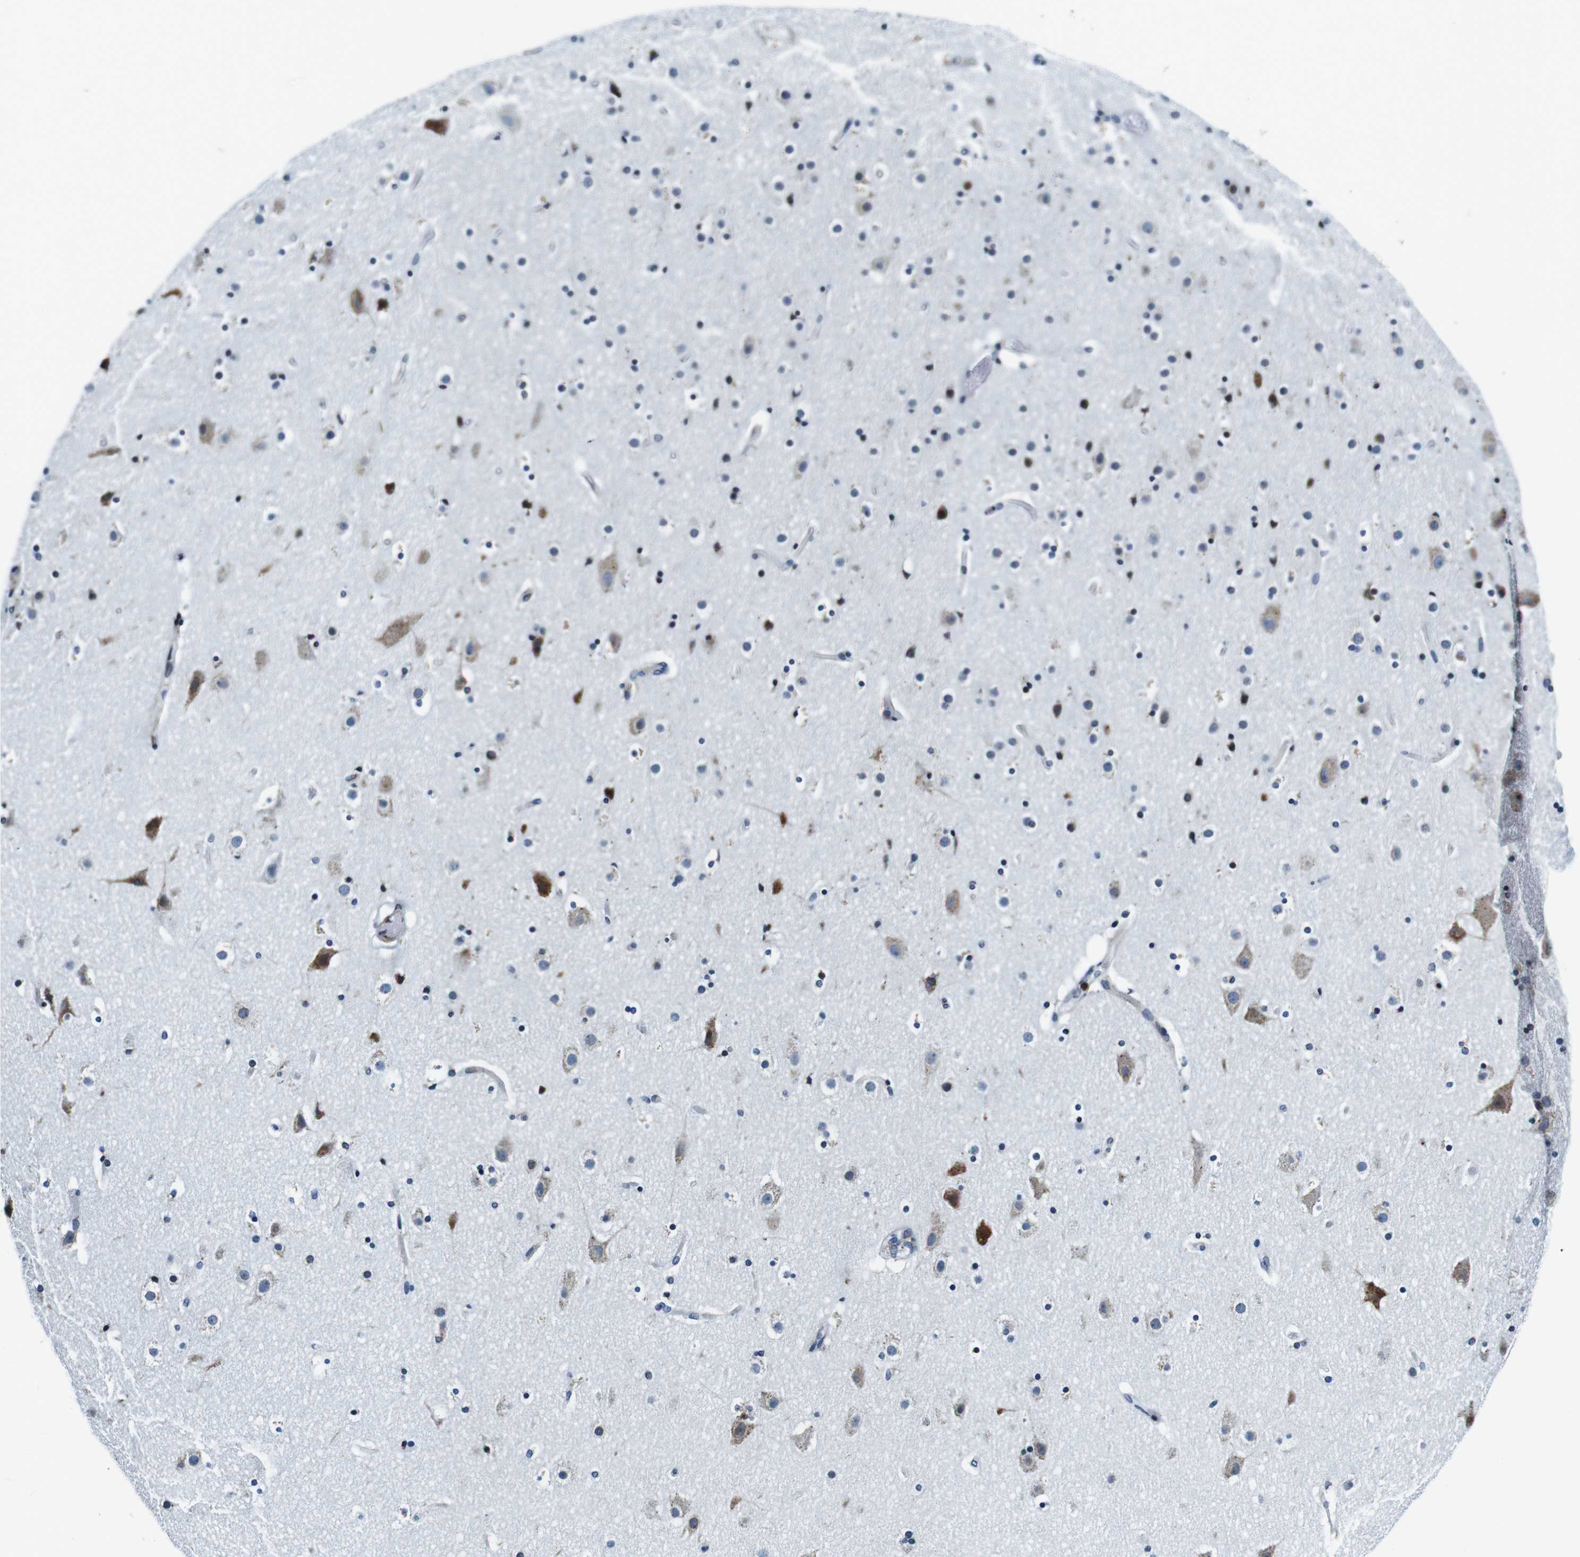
{"staining": {"intensity": "weak", "quantity": ">75%", "location": "cytoplasmic/membranous"}, "tissue": "cerebral cortex", "cell_type": "Endothelial cells", "image_type": "normal", "snomed": [{"axis": "morphology", "description": "Normal tissue, NOS"}, {"axis": "topography", "description": "Cerebral cortex"}], "caption": "Cerebral cortex stained with immunohistochemistry shows weak cytoplasmic/membranous expression in approximately >75% of endothelial cells.", "gene": "FAR2", "patient": {"sex": "male", "age": 57}}